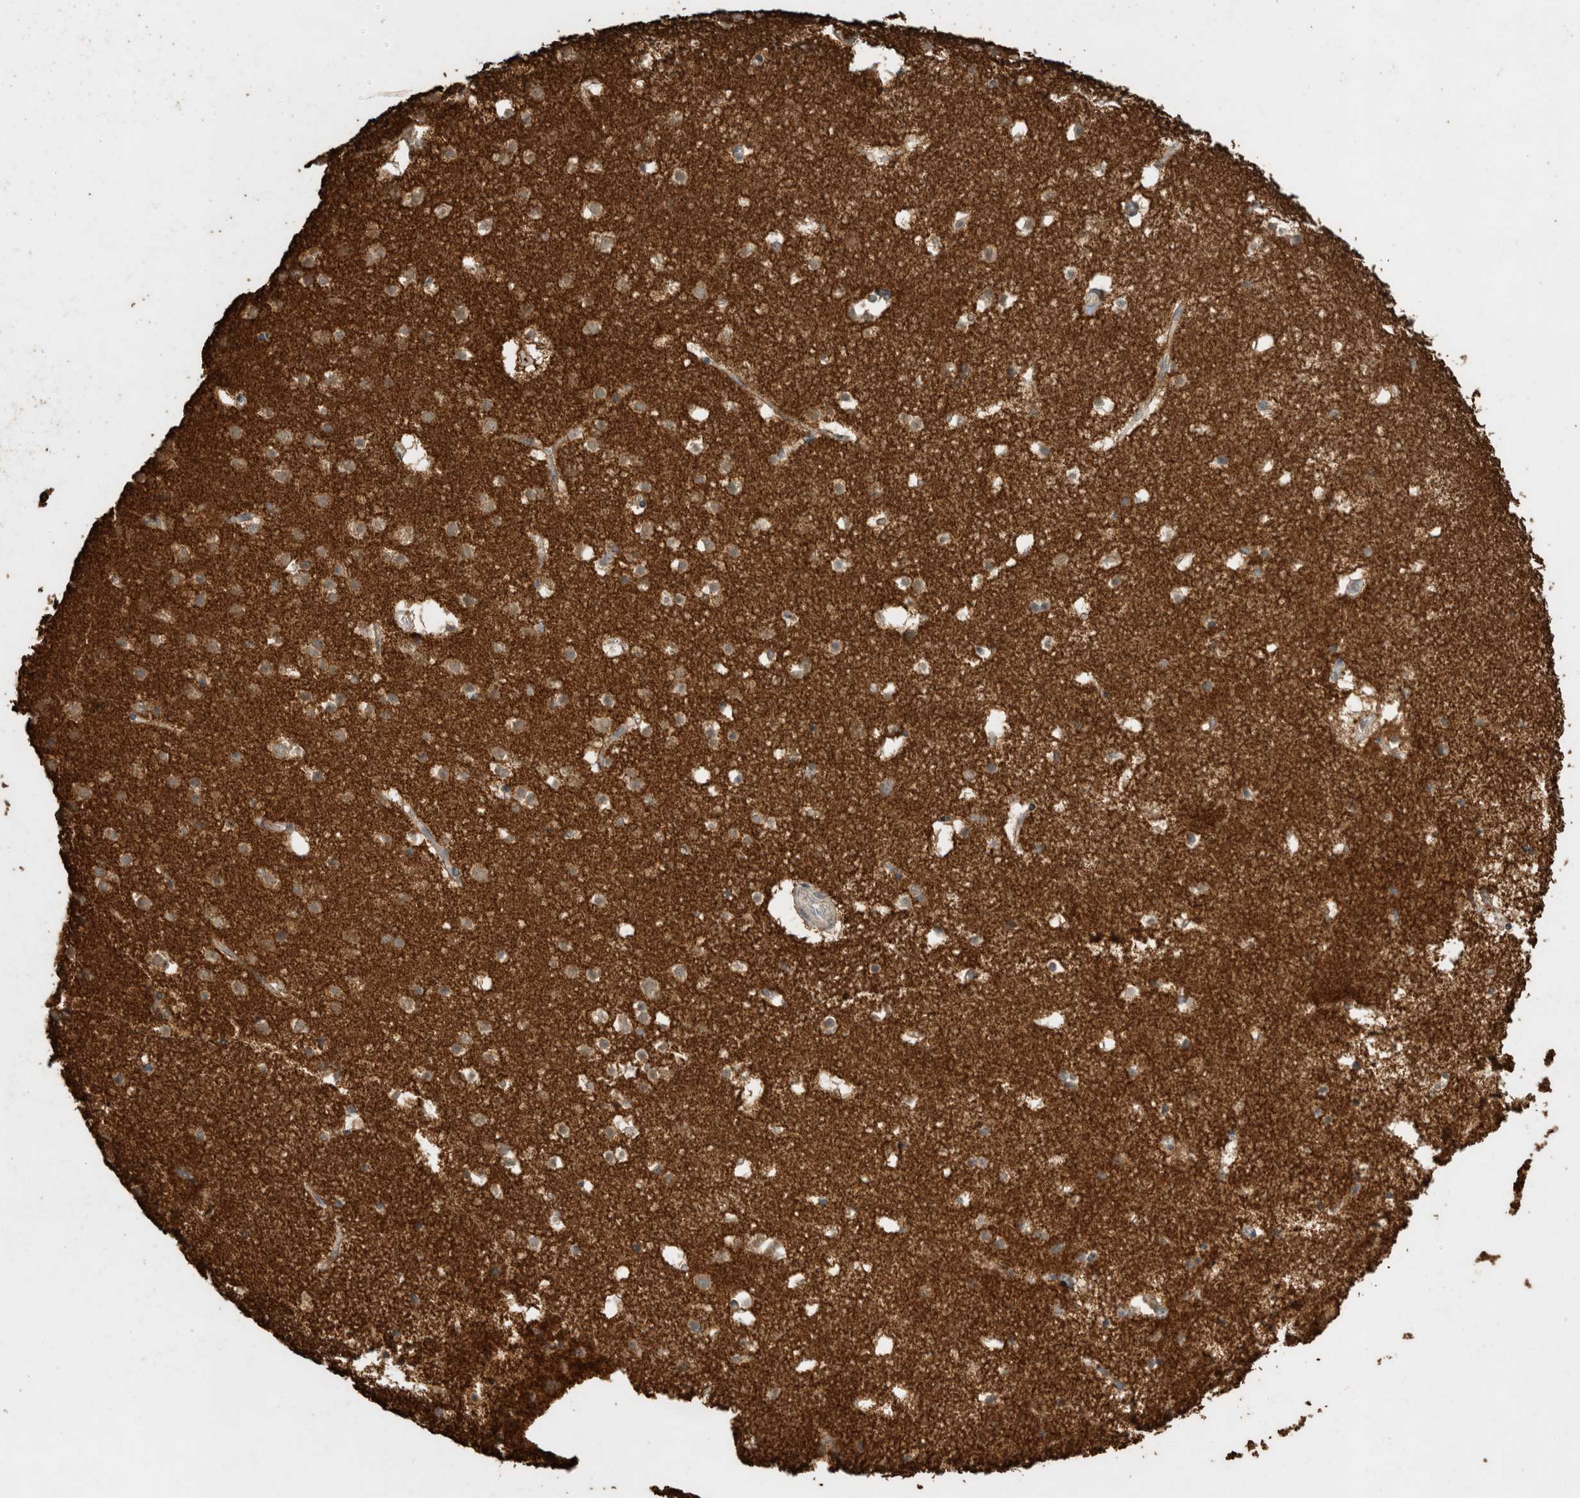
{"staining": {"intensity": "weak", "quantity": ">75%", "location": "cytoplasmic/membranous"}, "tissue": "cerebral cortex", "cell_type": "Endothelial cells", "image_type": "normal", "snomed": [{"axis": "morphology", "description": "Normal tissue, NOS"}, {"axis": "topography", "description": "Cerebral cortex"}], "caption": "High-power microscopy captured an IHC histopathology image of benign cerebral cortex, revealing weak cytoplasmic/membranous staining in about >75% of endothelial cells. (brown staining indicates protein expression, while blue staining denotes nuclei).", "gene": "CTF1", "patient": {"sex": "male", "age": 54}}